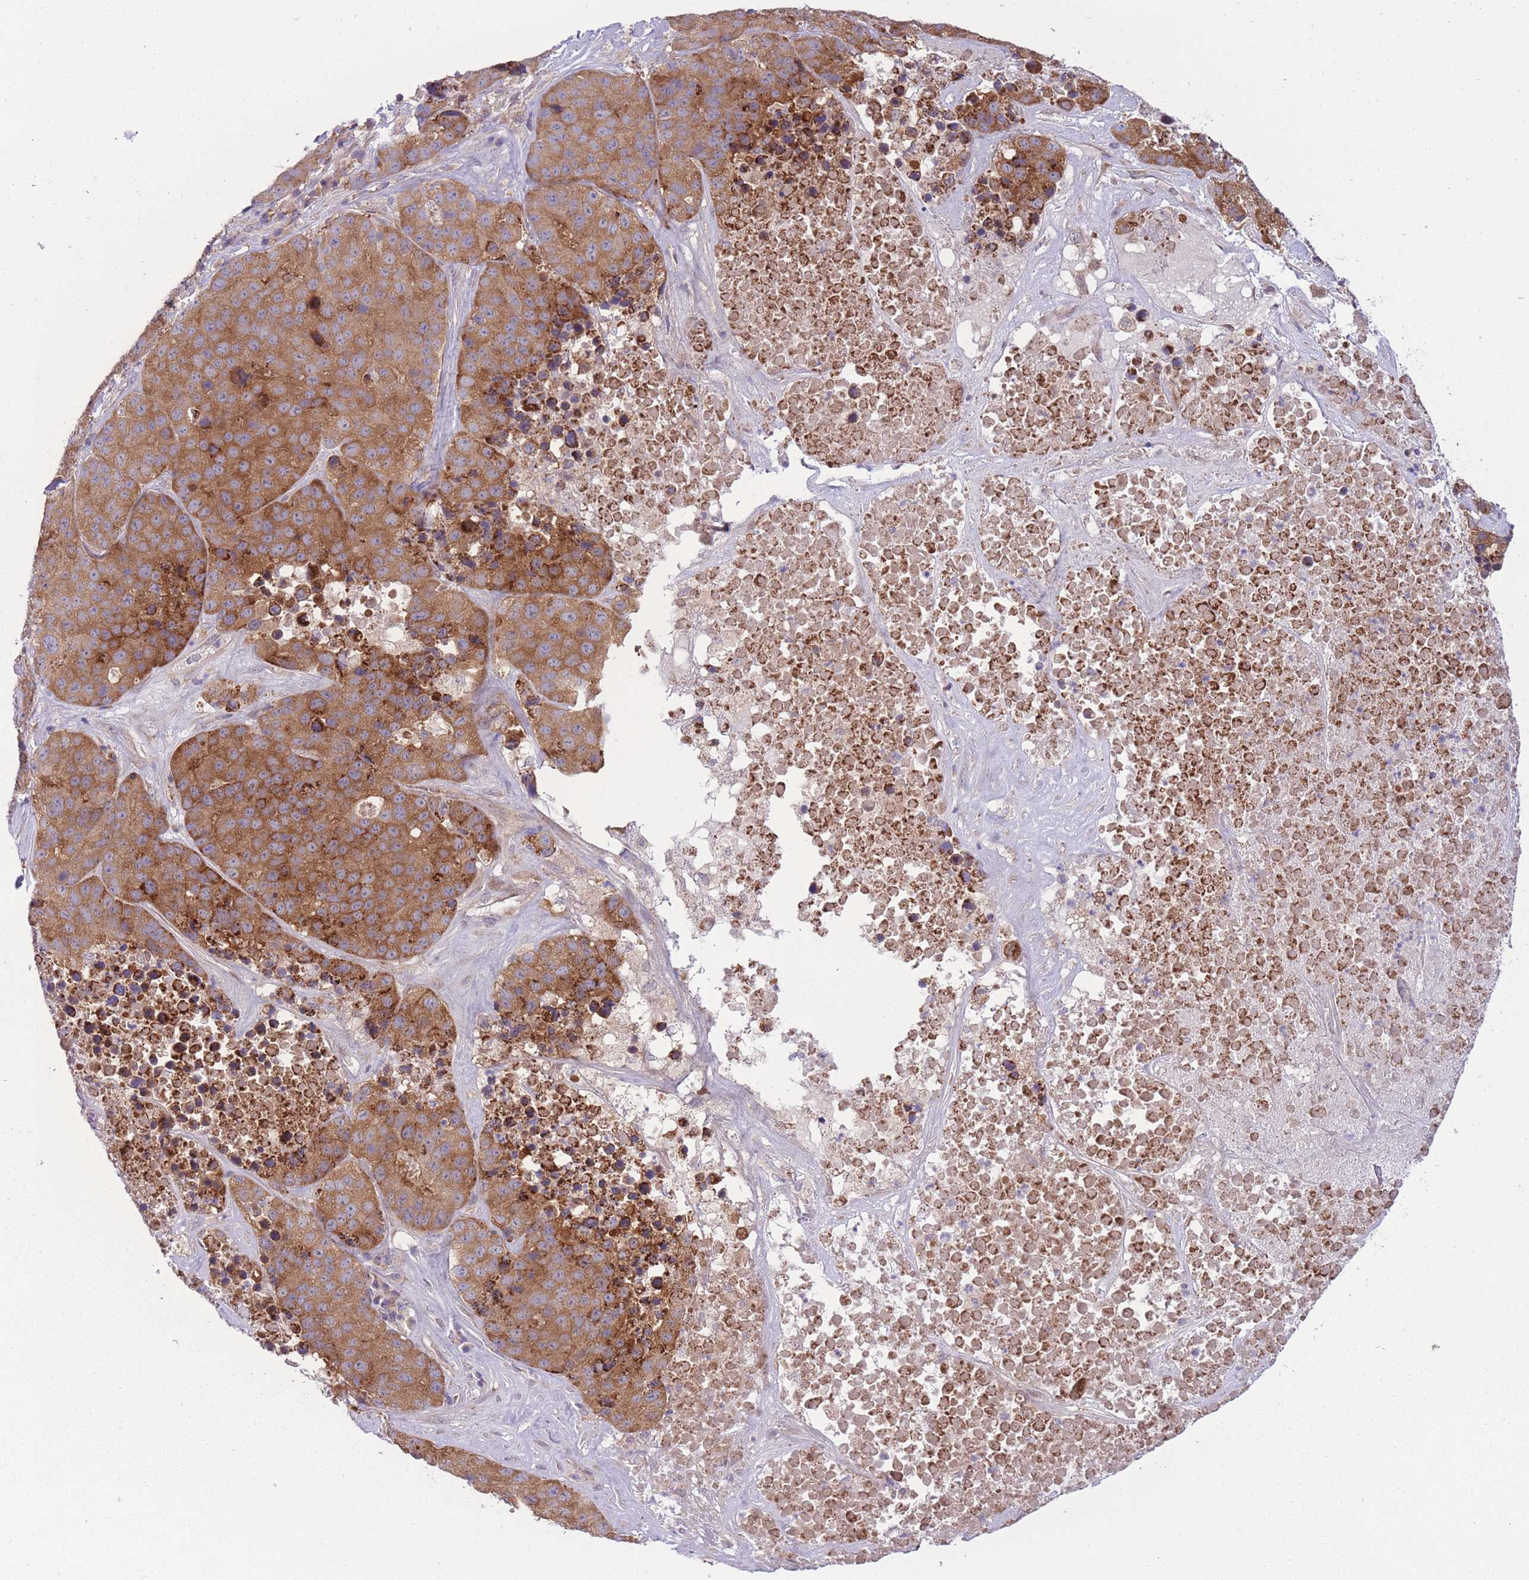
{"staining": {"intensity": "moderate", "quantity": ">75%", "location": "cytoplasmic/membranous"}, "tissue": "stomach cancer", "cell_type": "Tumor cells", "image_type": "cancer", "snomed": [{"axis": "morphology", "description": "Adenocarcinoma, NOS"}, {"axis": "topography", "description": "Stomach"}], "caption": "Moderate cytoplasmic/membranous positivity for a protein is appreciated in about >75% of tumor cells of adenocarcinoma (stomach) using immunohistochemistry.", "gene": "CCT6B", "patient": {"sex": "male", "age": 71}}